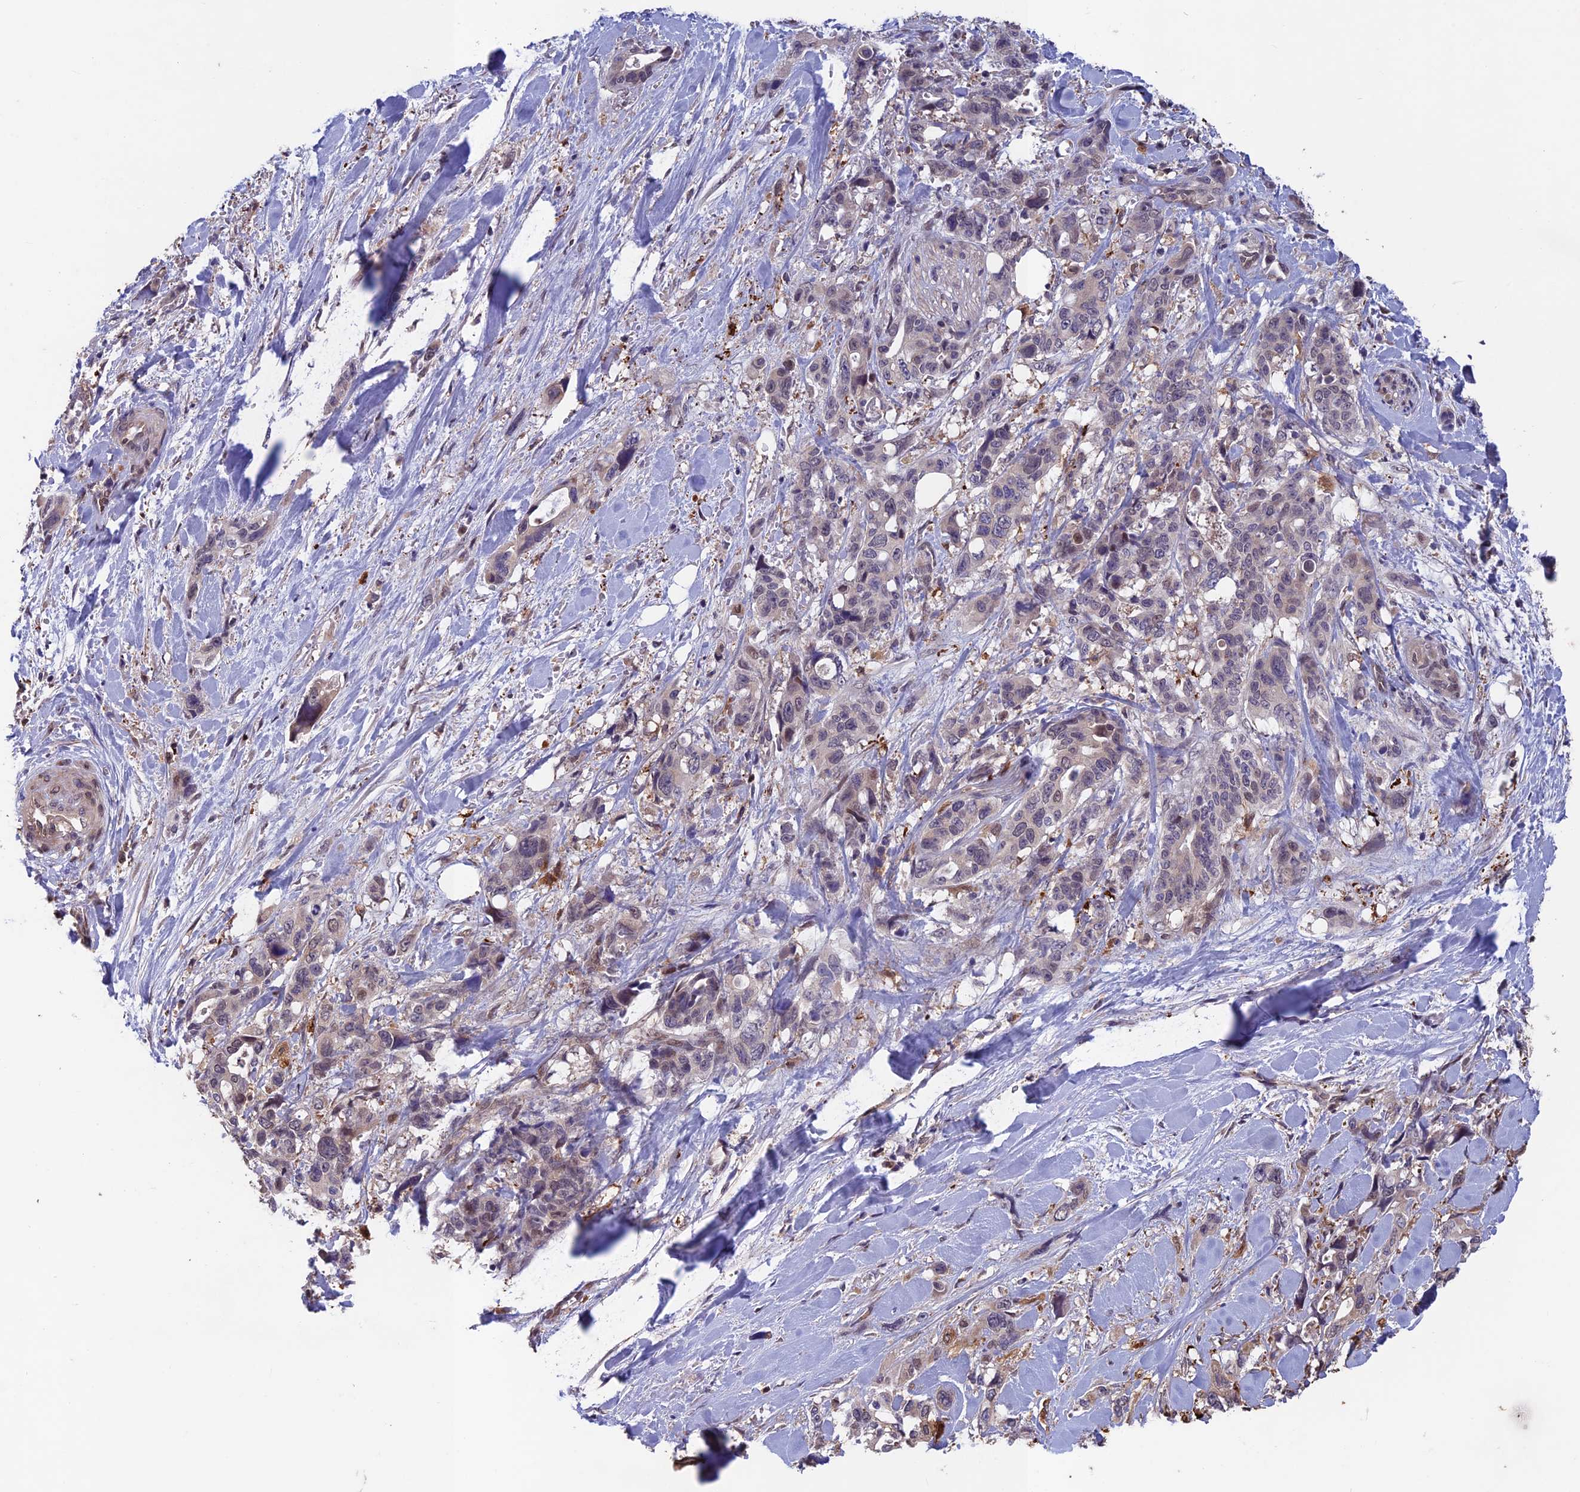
{"staining": {"intensity": "weak", "quantity": "<25%", "location": "cytoplasmic/membranous"}, "tissue": "pancreatic cancer", "cell_type": "Tumor cells", "image_type": "cancer", "snomed": [{"axis": "morphology", "description": "Adenocarcinoma, NOS"}, {"axis": "topography", "description": "Pancreas"}], "caption": "IHC photomicrograph of neoplastic tissue: pancreatic cancer stained with DAB reveals no significant protein staining in tumor cells.", "gene": "MAST2", "patient": {"sex": "male", "age": 46}}